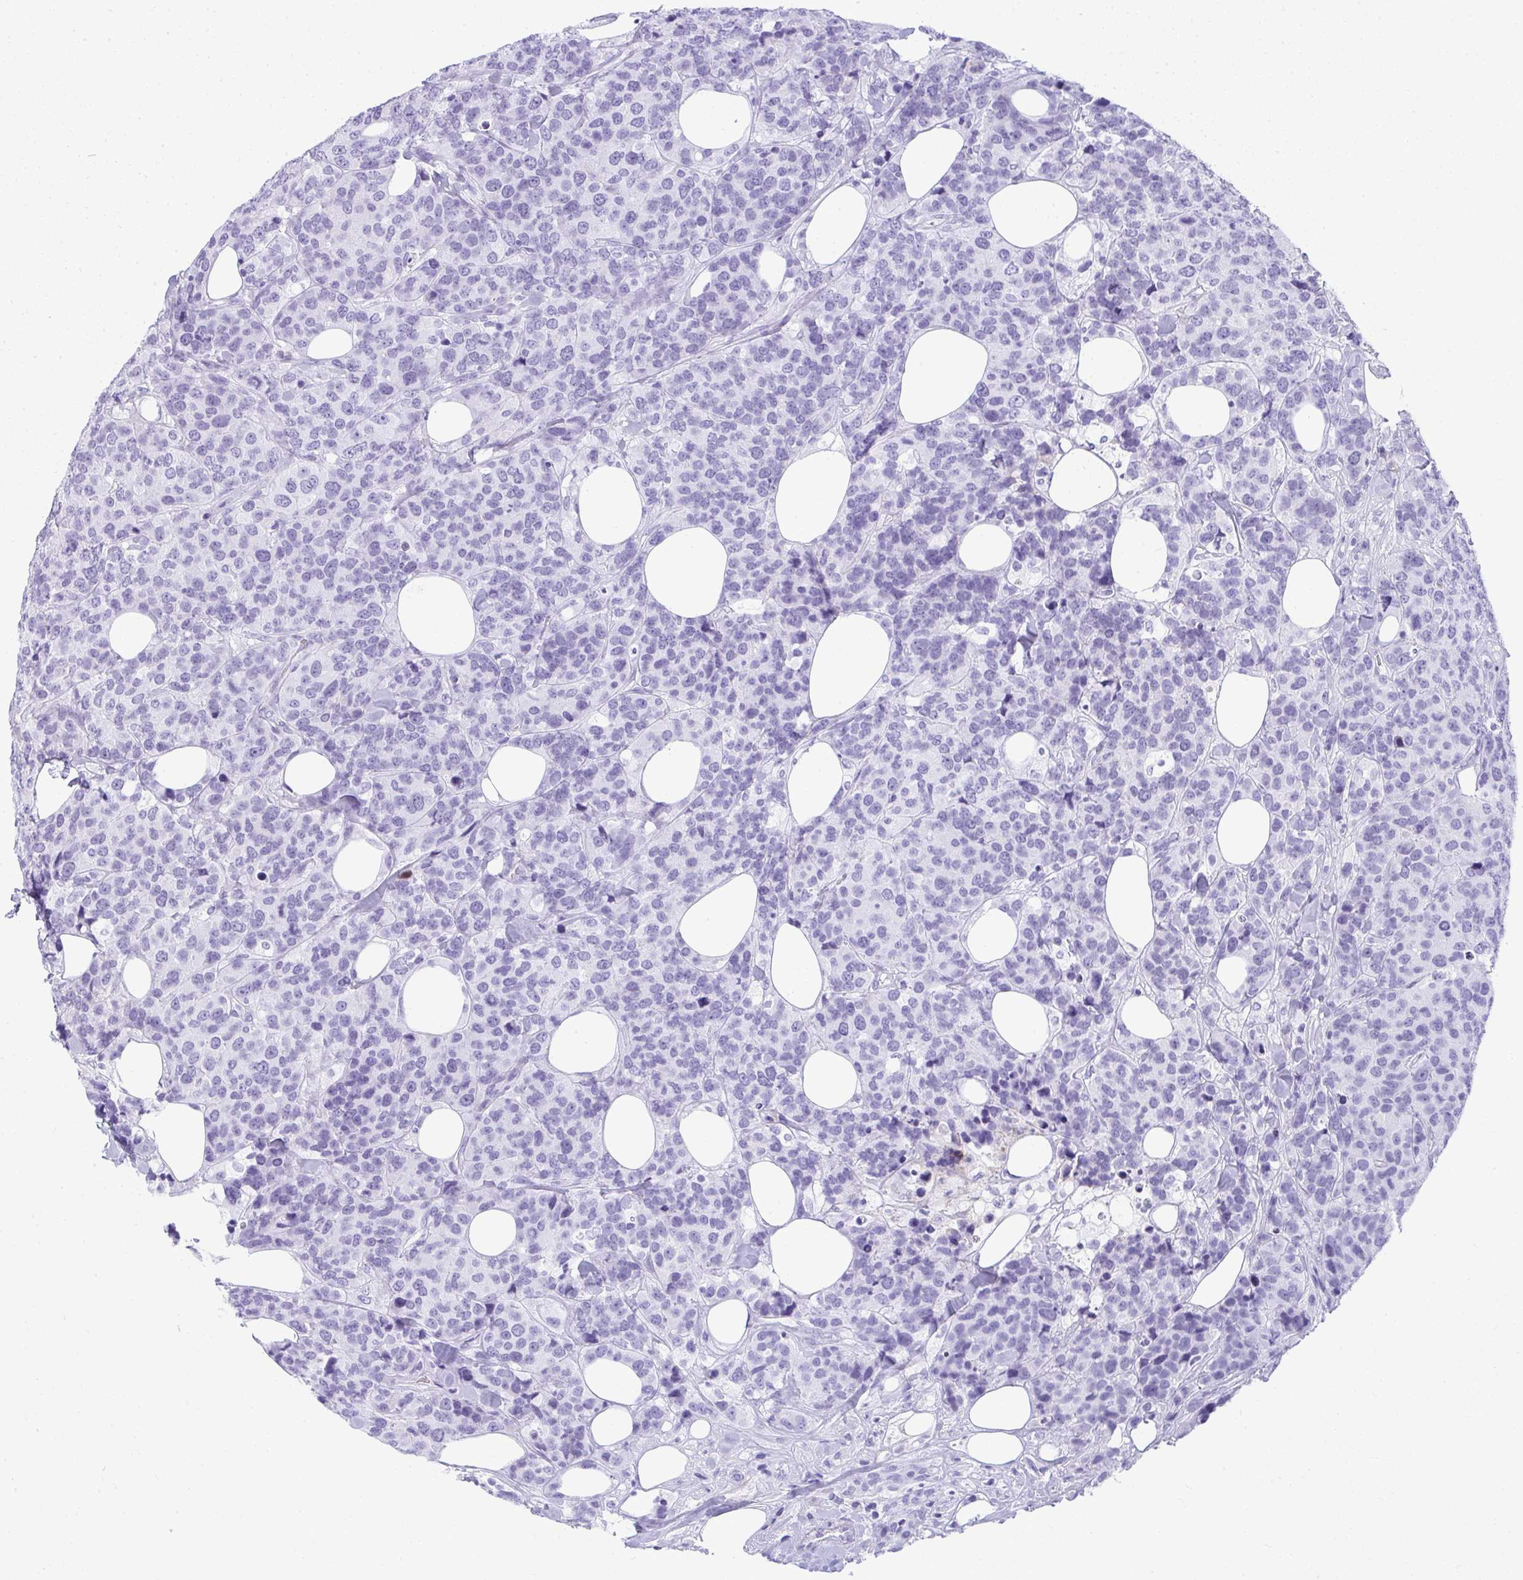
{"staining": {"intensity": "negative", "quantity": "none", "location": "none"}, "tissue": "breast cancer", "cell_type": "Tumor cells", "image_type": "cancer", "snomed": [{"axis": "morphology", "description": "Lobular carcinoma"}, {"axis": "topography", "description": "Breast"}], "caption": "The histopathology image displays no significant staining in tumor cells of breast cancer.", "gene": "ZSWIM3", "patient": {"sex": "female", "age": 59}}